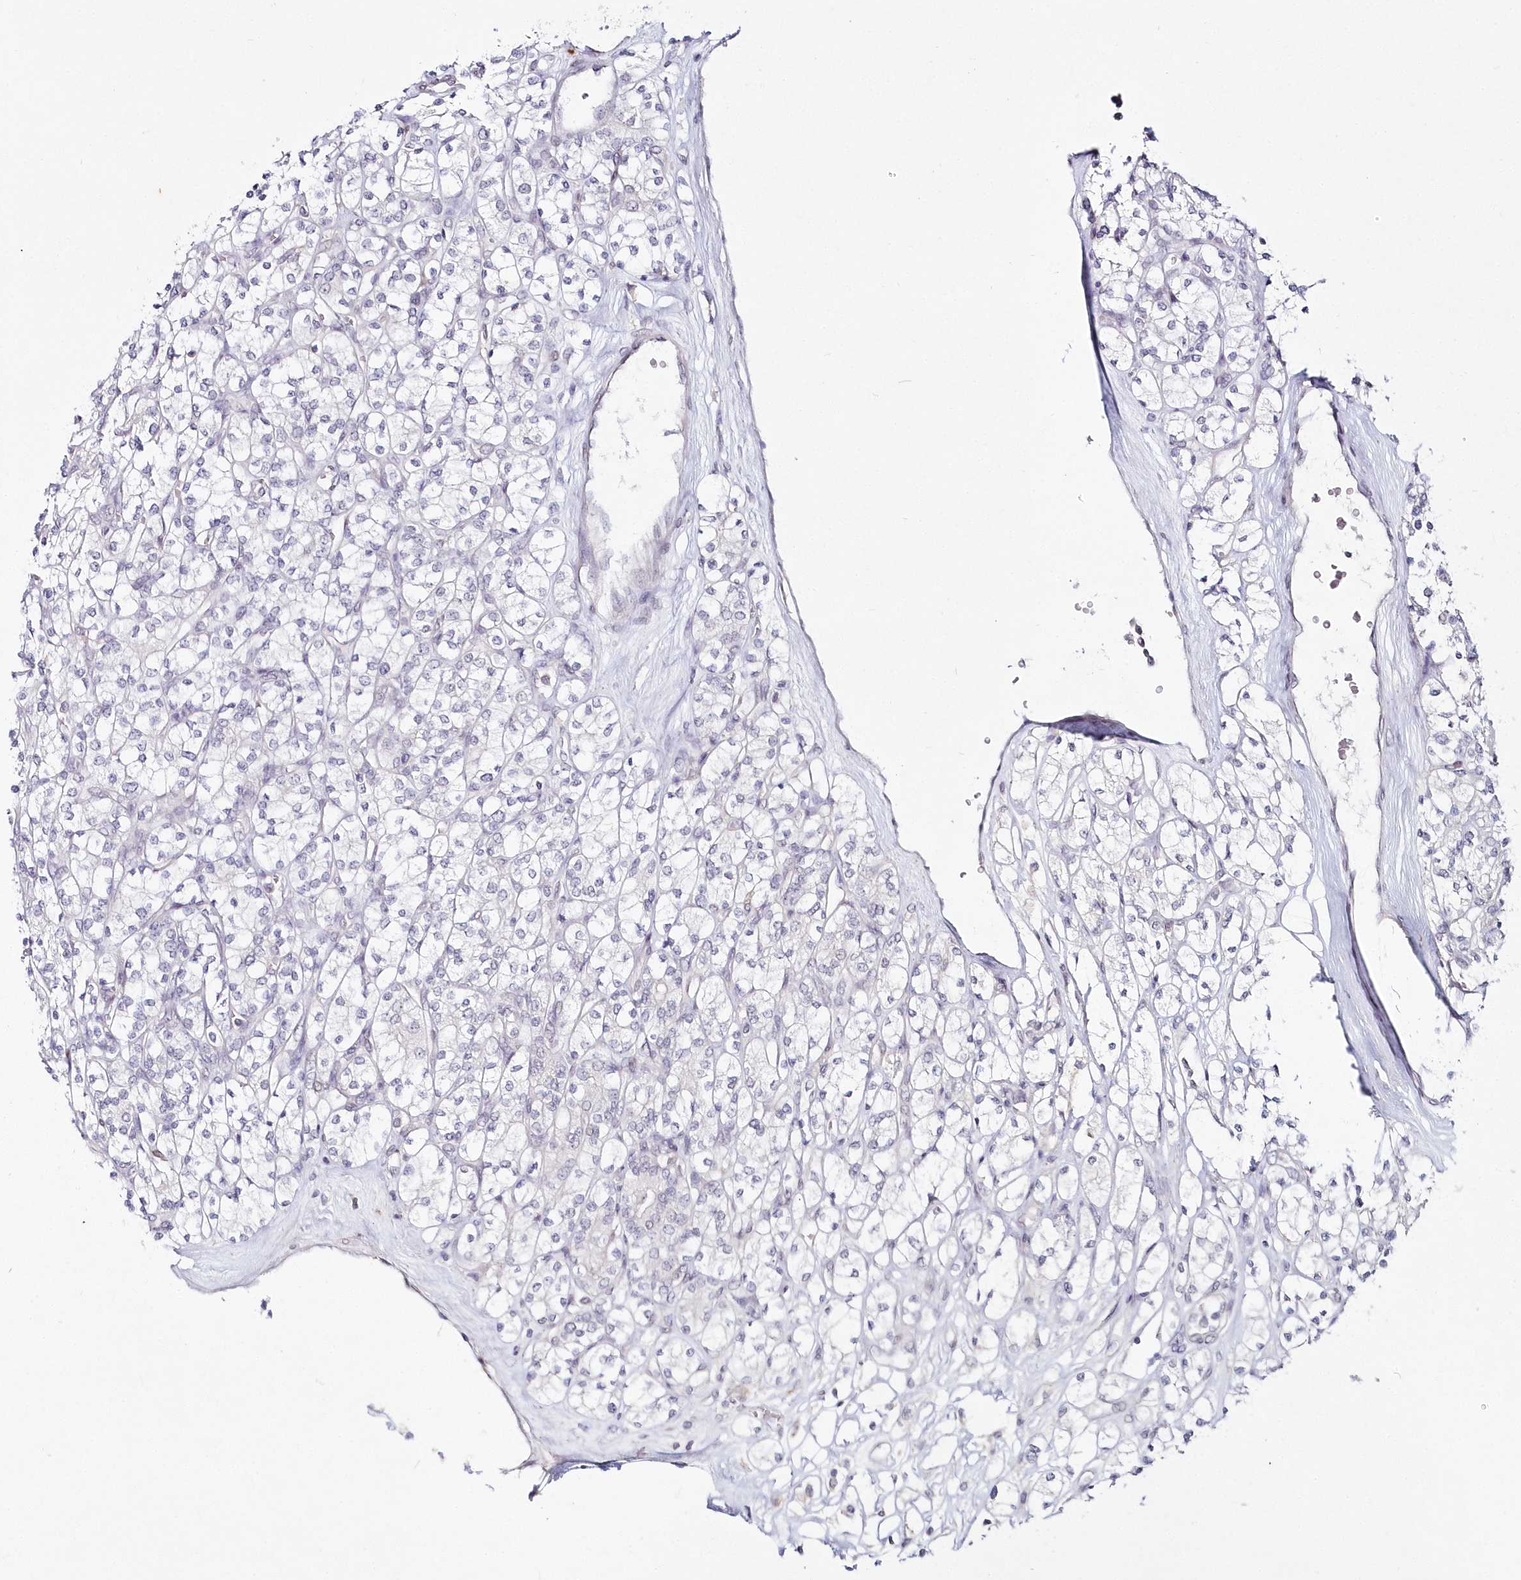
{"staining": {"intensity": "negative", "quantity": "none", "location": "none"}, "tissue": "renal cancer", "cell_type": "Tumor cells", "image_type": "cancer", "snomed": [{"axis": "morphology", "description": "Adenocarcinoma, NOS"}, {"axis": "topography", "description": "Kidney"}], "caption": "The photomicrograph demonstrates no staining of tumor cells in renal adenocarcinoma.", "gene": "HYCC2", "patient": {"sex": "male", "age": 77}}